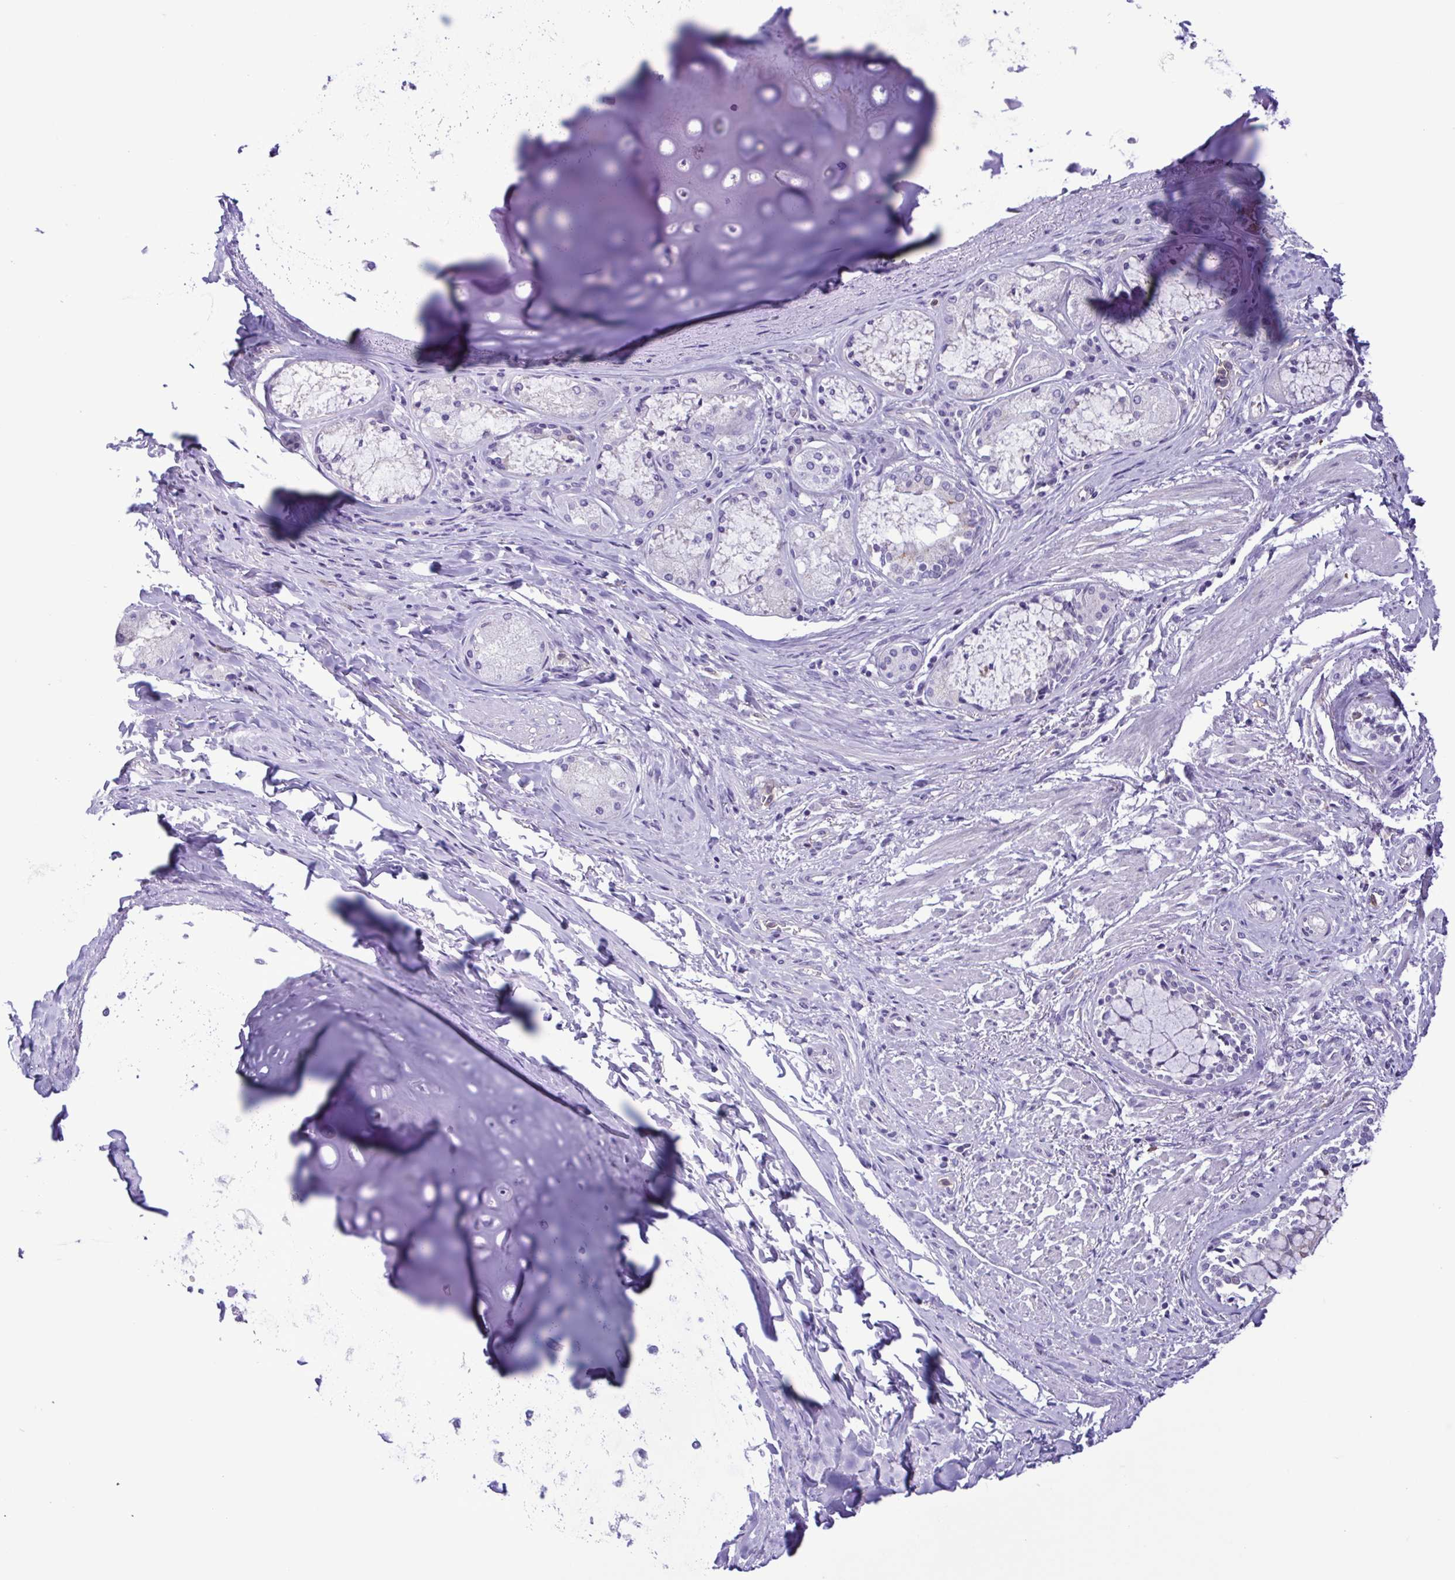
{"staining": {"intensity": "negative", "quantity": "none", "location": "none"}, "tissue": "soft tissue", "cell_type": "Chondrocytes", "image_type": "normal", "snomed": [{"axis": "morphology", "description": "Normal tissue, NOS"}, {"axis": "topography", "description": "Cartilage tissue"}, {"axis": "topography", "description": "Bronchus"}], "caption": "There is no significant positivity in chondrocytes of soft tissue. The staining is performed using DAB (3,3'-diaminobenzidine) brown chromogen with nuclei counter-stained in using hematoxylin.", "gene": "CBY2", "patient": {"sex": "male", "age": 64}}